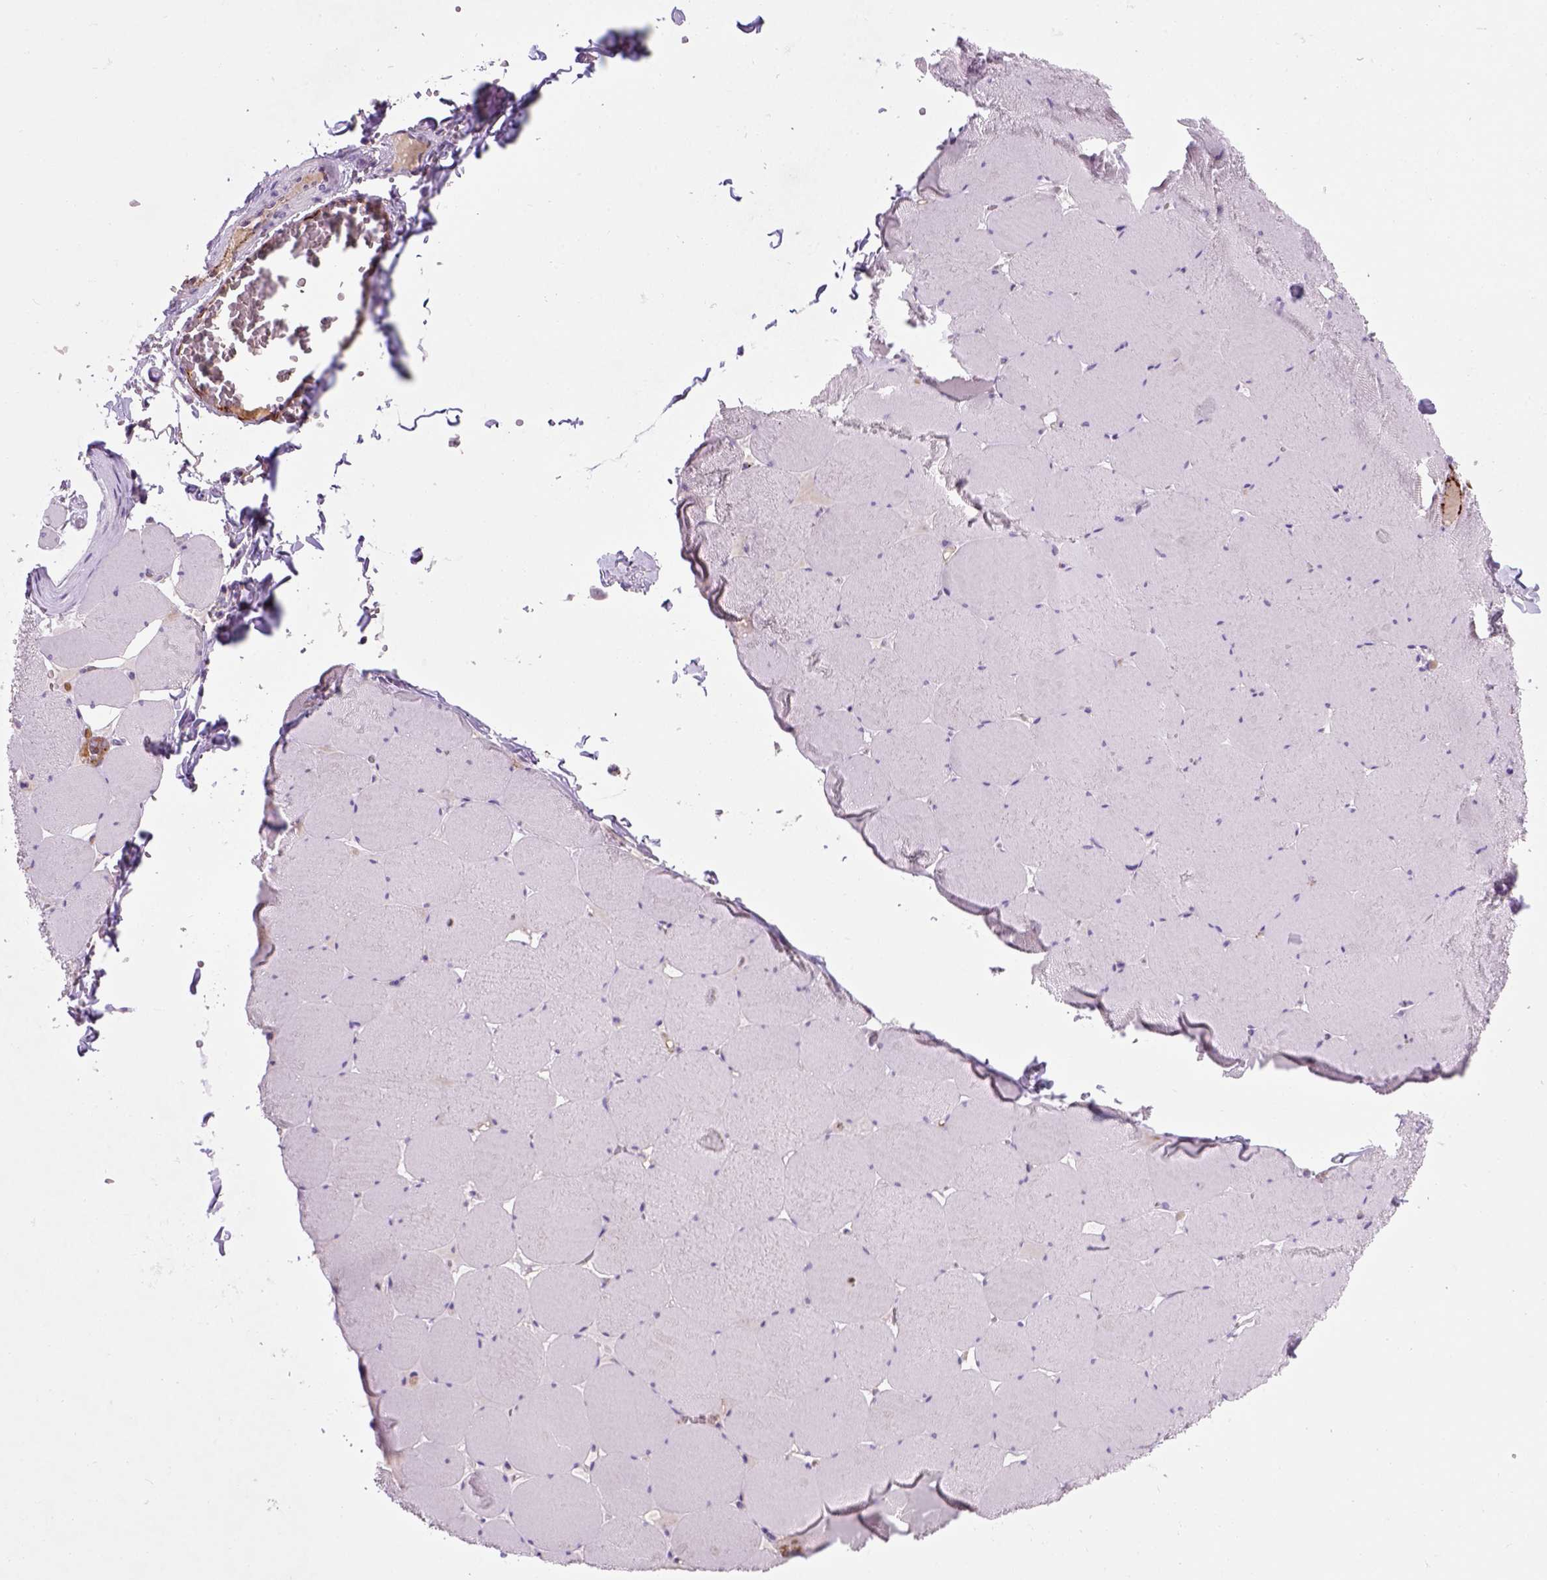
{"staining": {"intensity": "negative", "quantity": "none", "location": "none"}, "tissue": "skeletal muscle", "cell_type": "Myocytes", "image_type": "normal", "snomed": [{"axis": "morphology", "description": "Normal tissue, NOS"}, {"axis": "morphology", "description": "Malignant melanoma, Metastatic site"}, {"axis": "topography", "description": "Skeletal muscle"}], "caption": "Immunohistochemistry of benign skeletal muscle demonstrates no expression in myocytes. (DAB (3,3'-diaminobenzidine) IHC, high magnification).", "gene": "VWF", "patient": {"sex": "male", "age": 50}}